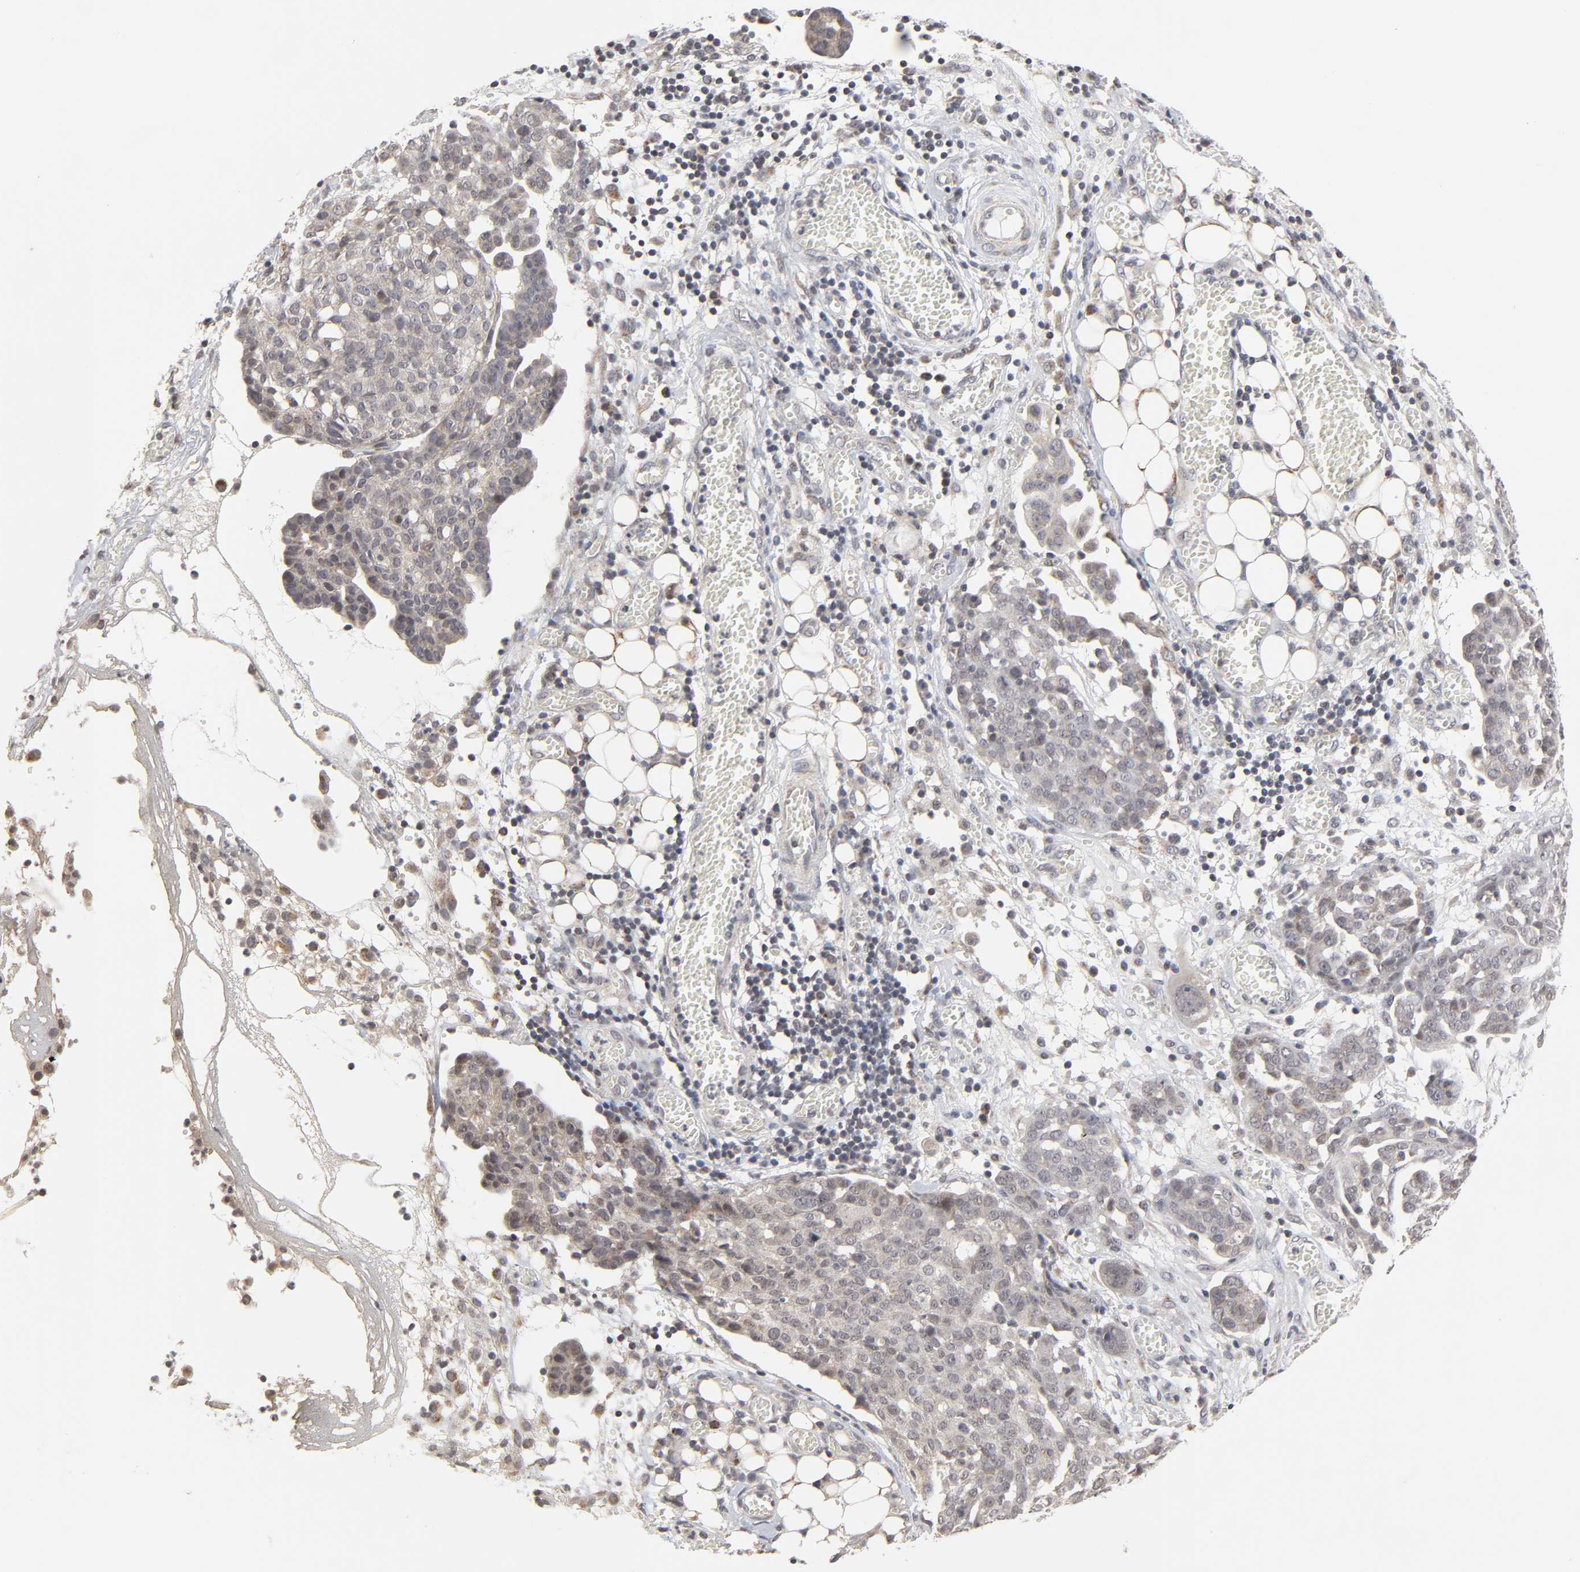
{"staining": {"intensity": "weak", "quantity": "25%-75%", "location": "cytoplasmic/membranous"}, "tissue": "ovarian cancer", "cell_type": "Tumor cells", "image_type": "cancer", "snomed": [{"axis": "morphology", "description": "Cystadenocarcinoma, serous, NOS"}, {"axis": "topography", "description": "Soft tissue"}, {"axis": "topography", "description": "Ovary"}], "caption": "Ovarian serous cystadenocarcinoma stained for a protein (brown) exhibits weak cytoplasmic/membranous positive staining in about 25%-75% of tumor cells.", "gene": "AUH", "patient": {"sex": "female", "age": 57}}